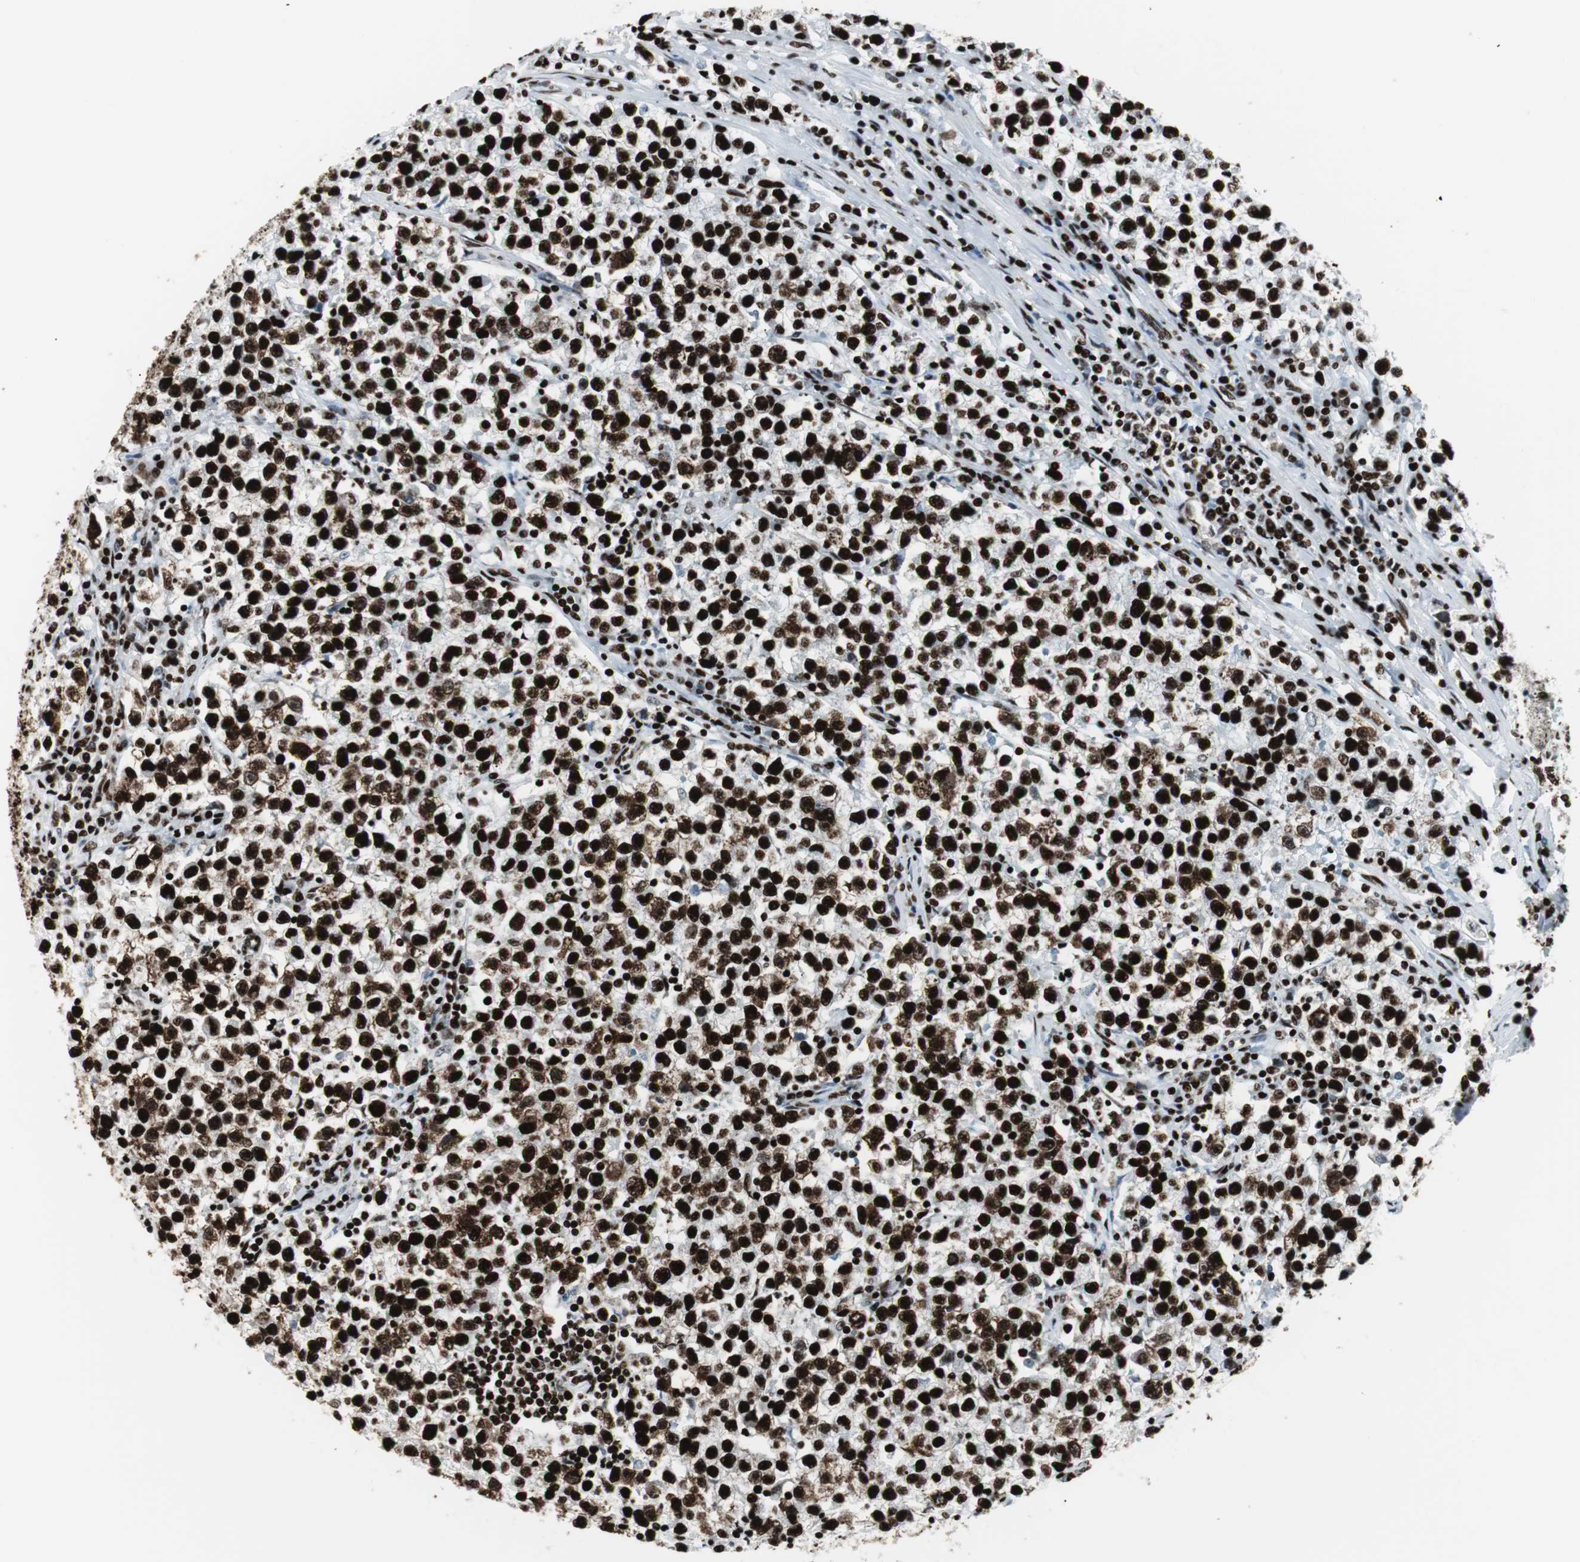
{"staining": {"intensity": "strong", "quantity": ">75%", "location": "nuclear"}, "tissue": "testis cancer", "cell_type": "Tumor cells", "image_type": "cancer", "snomed": [{"axis": "morphology", "description": "Seminoma, NOS"}, {"axis": "topography", "description": "Testis"}], "caption": "Testis cancer (seminoma) stained with DAB immunohistochemistry (IHC) demonstrates high levels of strong nuclear staining in about >75% of tumor cells.", "gene": "NCL", "patient": {"sex": "male", "age": 22}}